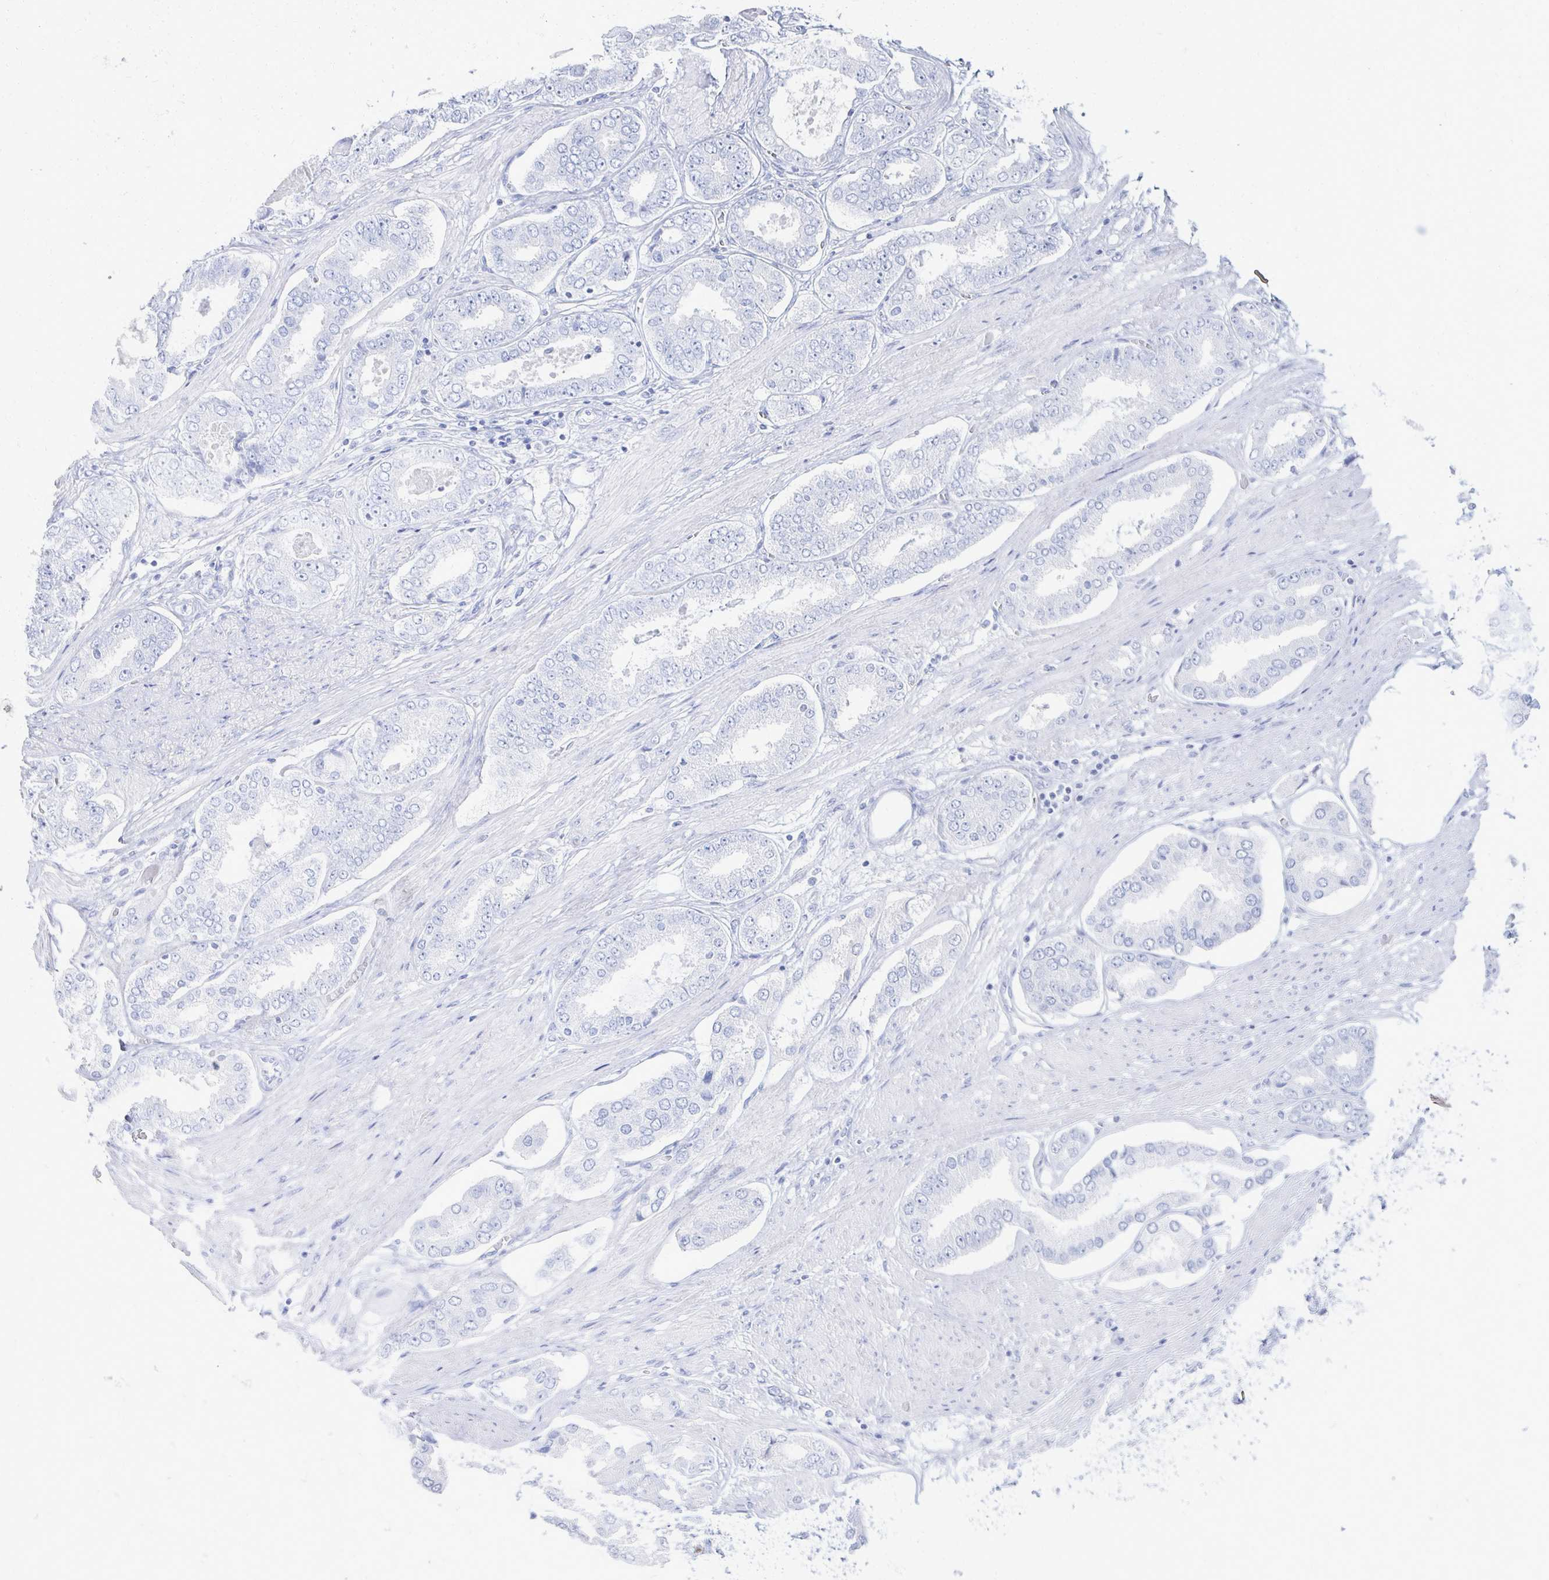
{"staining": {"intensity": "negative", "quantity": "none", "location": "none"}, "tissue": "prostate cancer", "cell_type": "Tumor cells", "image_type": "cancer", "snomed": [{"axis": "morphology", "description": "Adenocarcinoma, High grade"}, {"axis": "topography", "description": "Prostate"}], "caption": "This is an immunohistochemistry (IHC) histopathology image of human prostate adenocarcinoma (high-grade). There is no staining in tumor cells.", "gene": "PRR20A", "patient": {"sex": "male", "age": 63}}